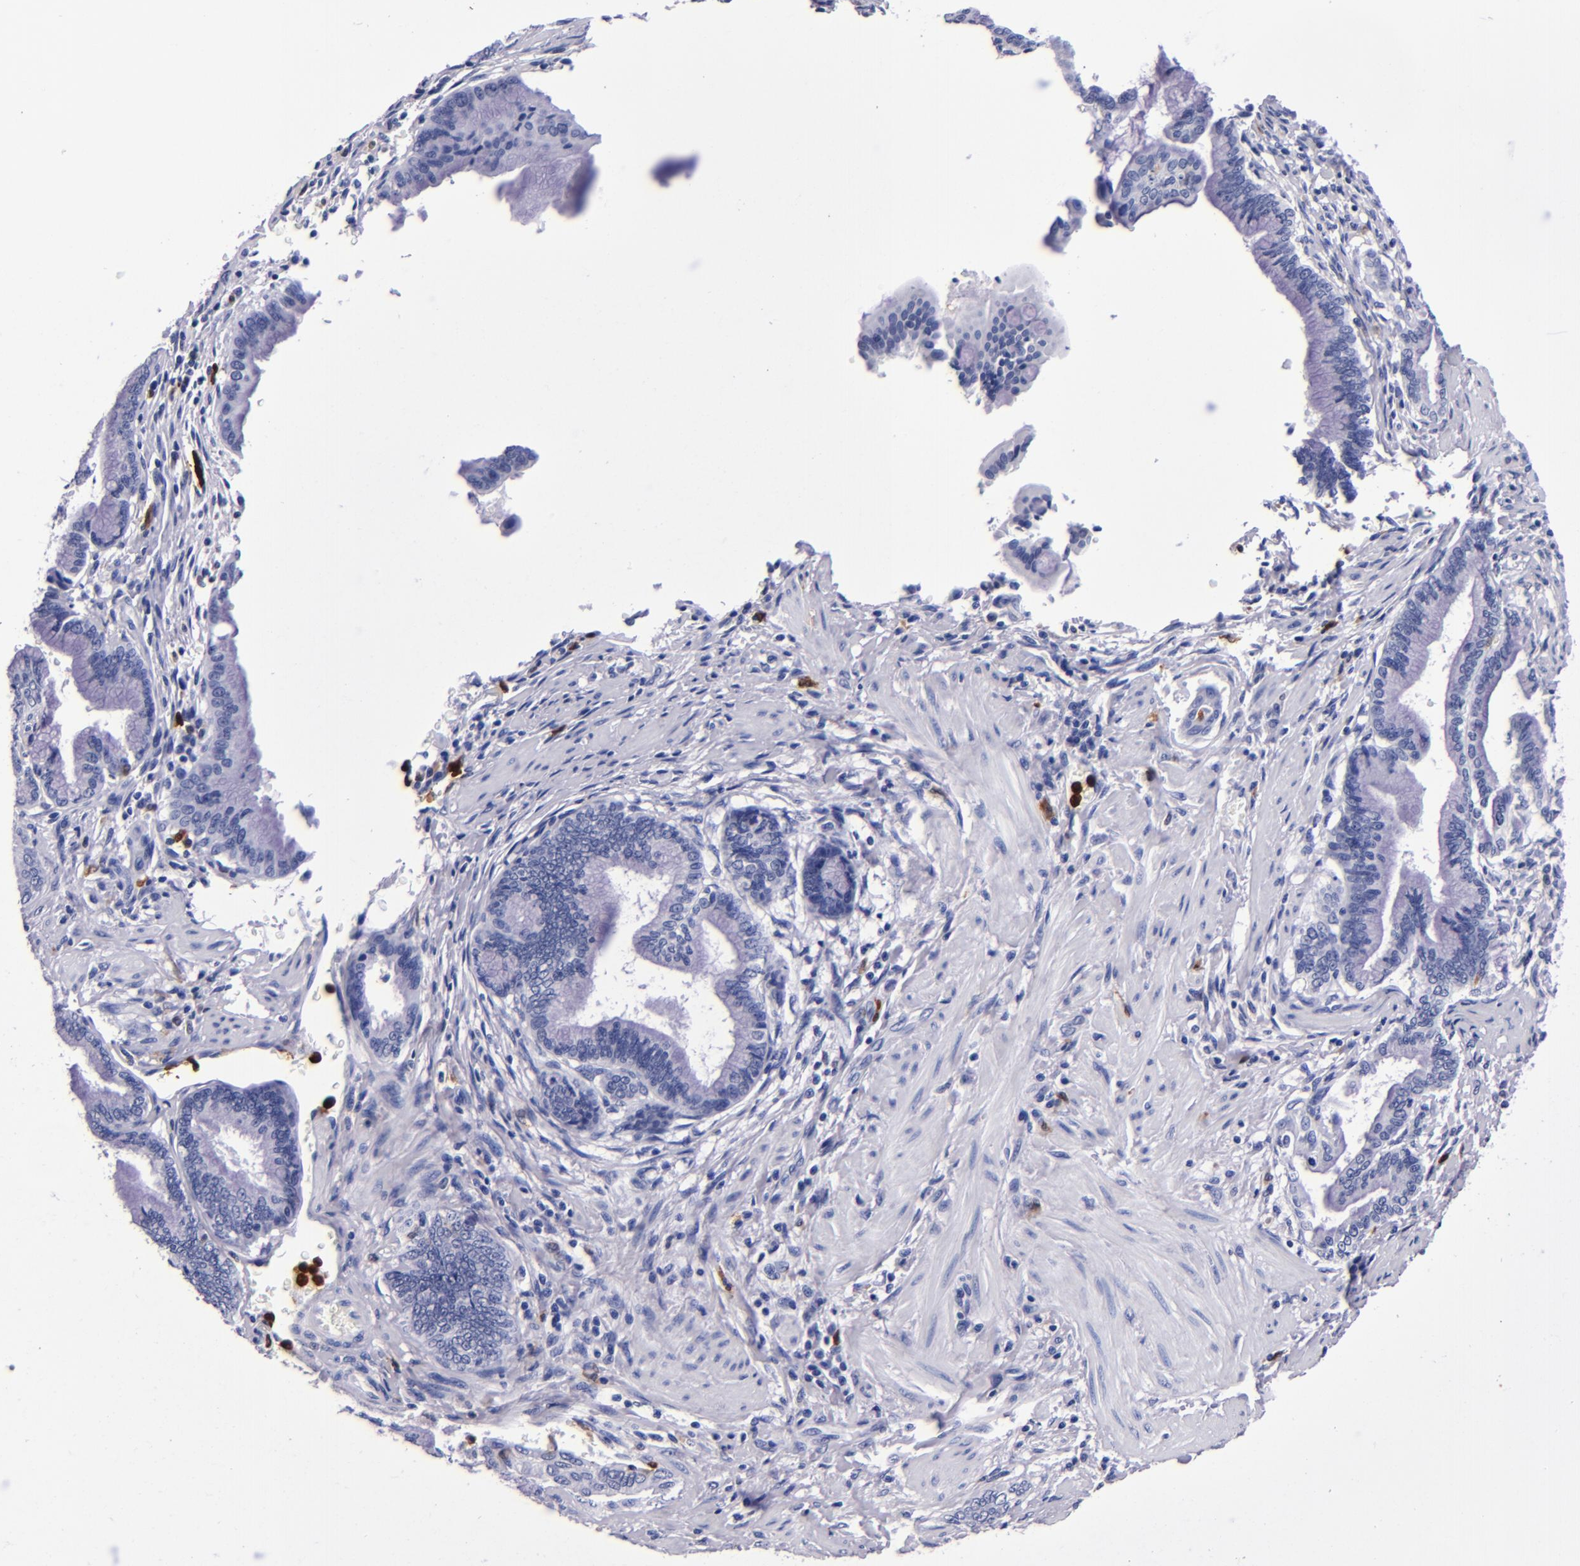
{"staining": {"intensity": "negative", "quantity": "none", "location": "none"}, "tissue": "pancreatic cancer", "cell_type": "Tumor cells", "image_type": "cancer", "snomed": [{"axis": "morphology", "description": "Adenocarcinoma, NOS"}, {"axis": "topography", "description": "Pancreas"}], "caption": "Immunohistochemical staining of human adenocarcinoma (pancreatic) reveals no significant expression in tumor cells.", "gene": "S100A8", "patient": {"sex": "female", "age": 64}}